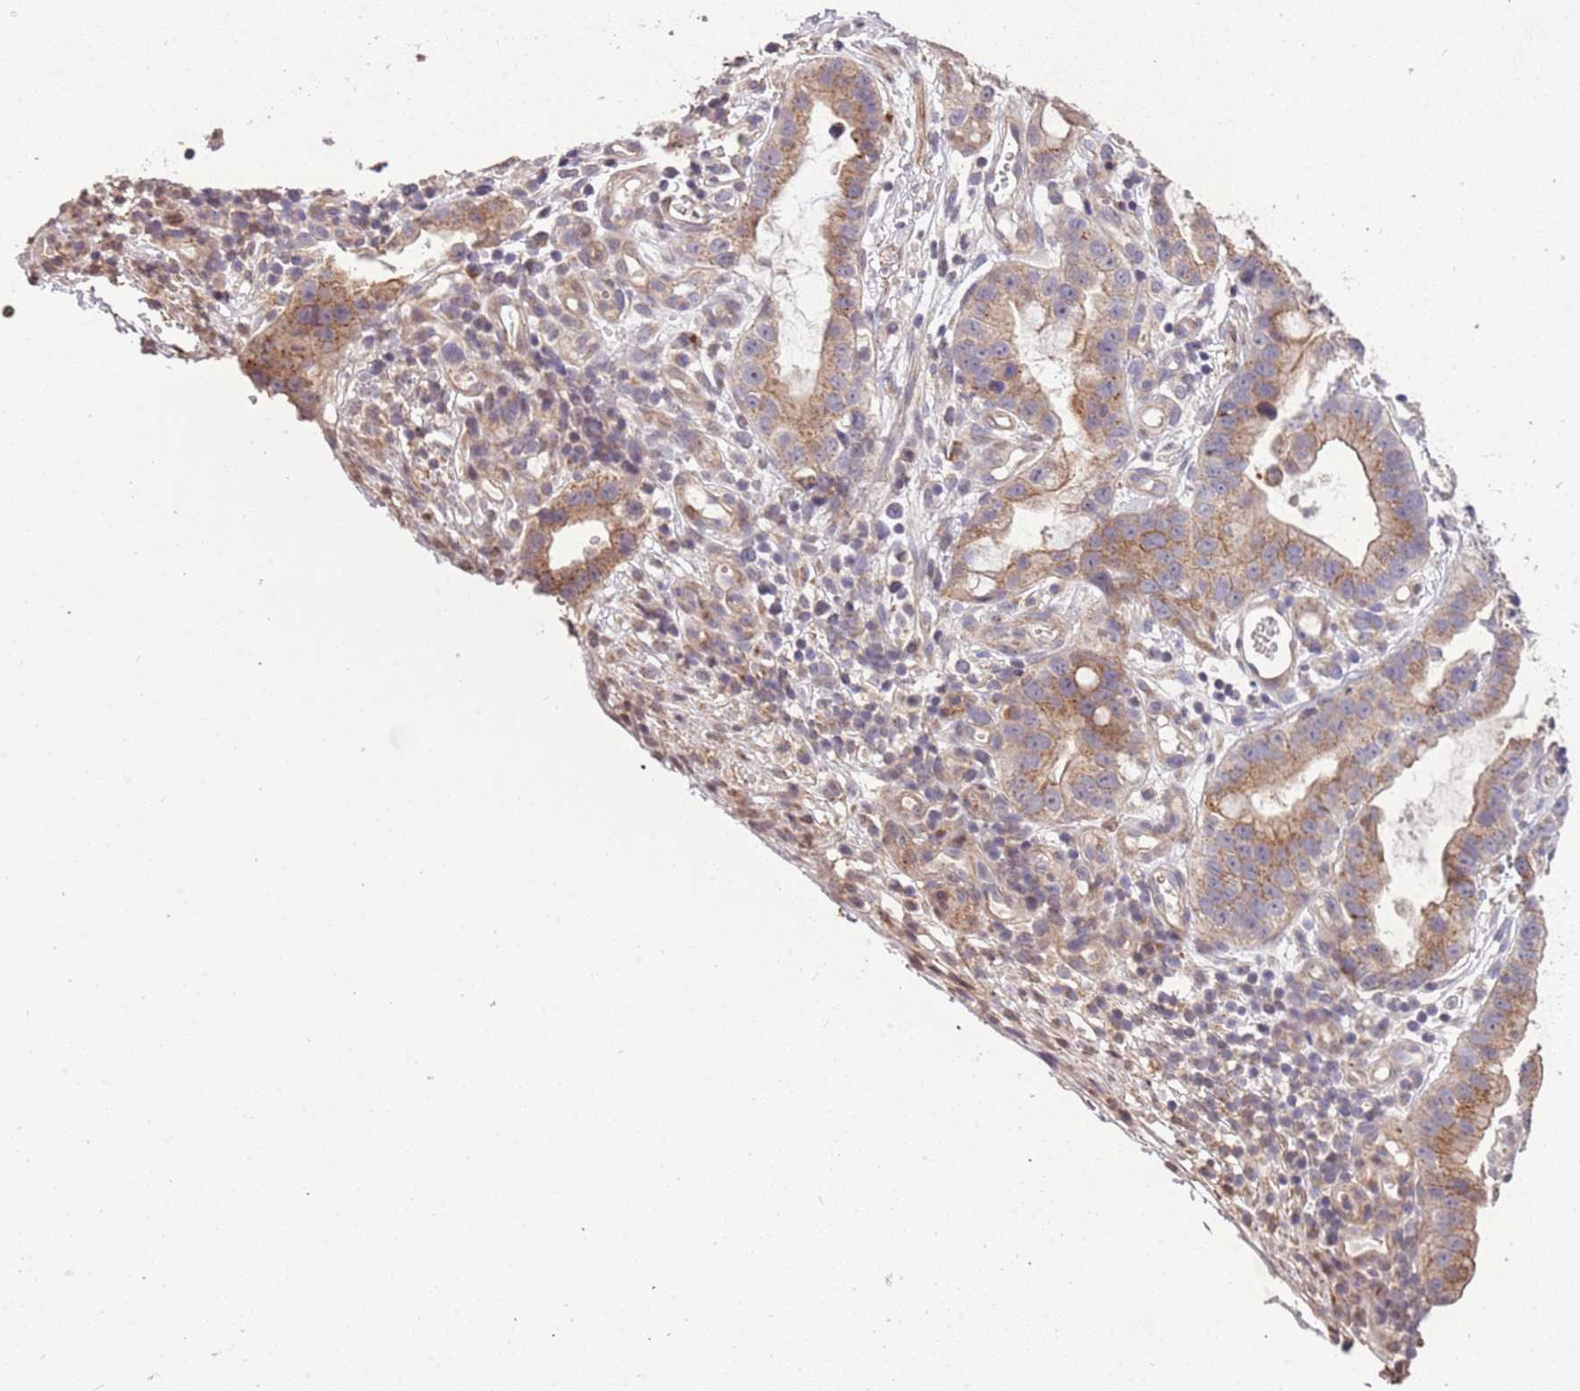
{"staining": {"intensity": "moderate", "quantity": ">75%", "location": "cytoplasmic/membranous"}, "tissue": "stomach cancer", "cell_type": "Tumor cells", "image_type": "cancer", "snomed": [{"axis": "morphology", "description": "Adenocarcinoma, NOS"}, {"axis": "topography", "description": "Stomach"}], "caption": "This micrograph demonstrates immunohistochemistry staining of human stomach cancer, with medium moderate cytoplasmic/membranous staining in approximately >75% of tumor cells.", "gene": "SLC16A4", "patient": {"sex": "male", "age": 55}}